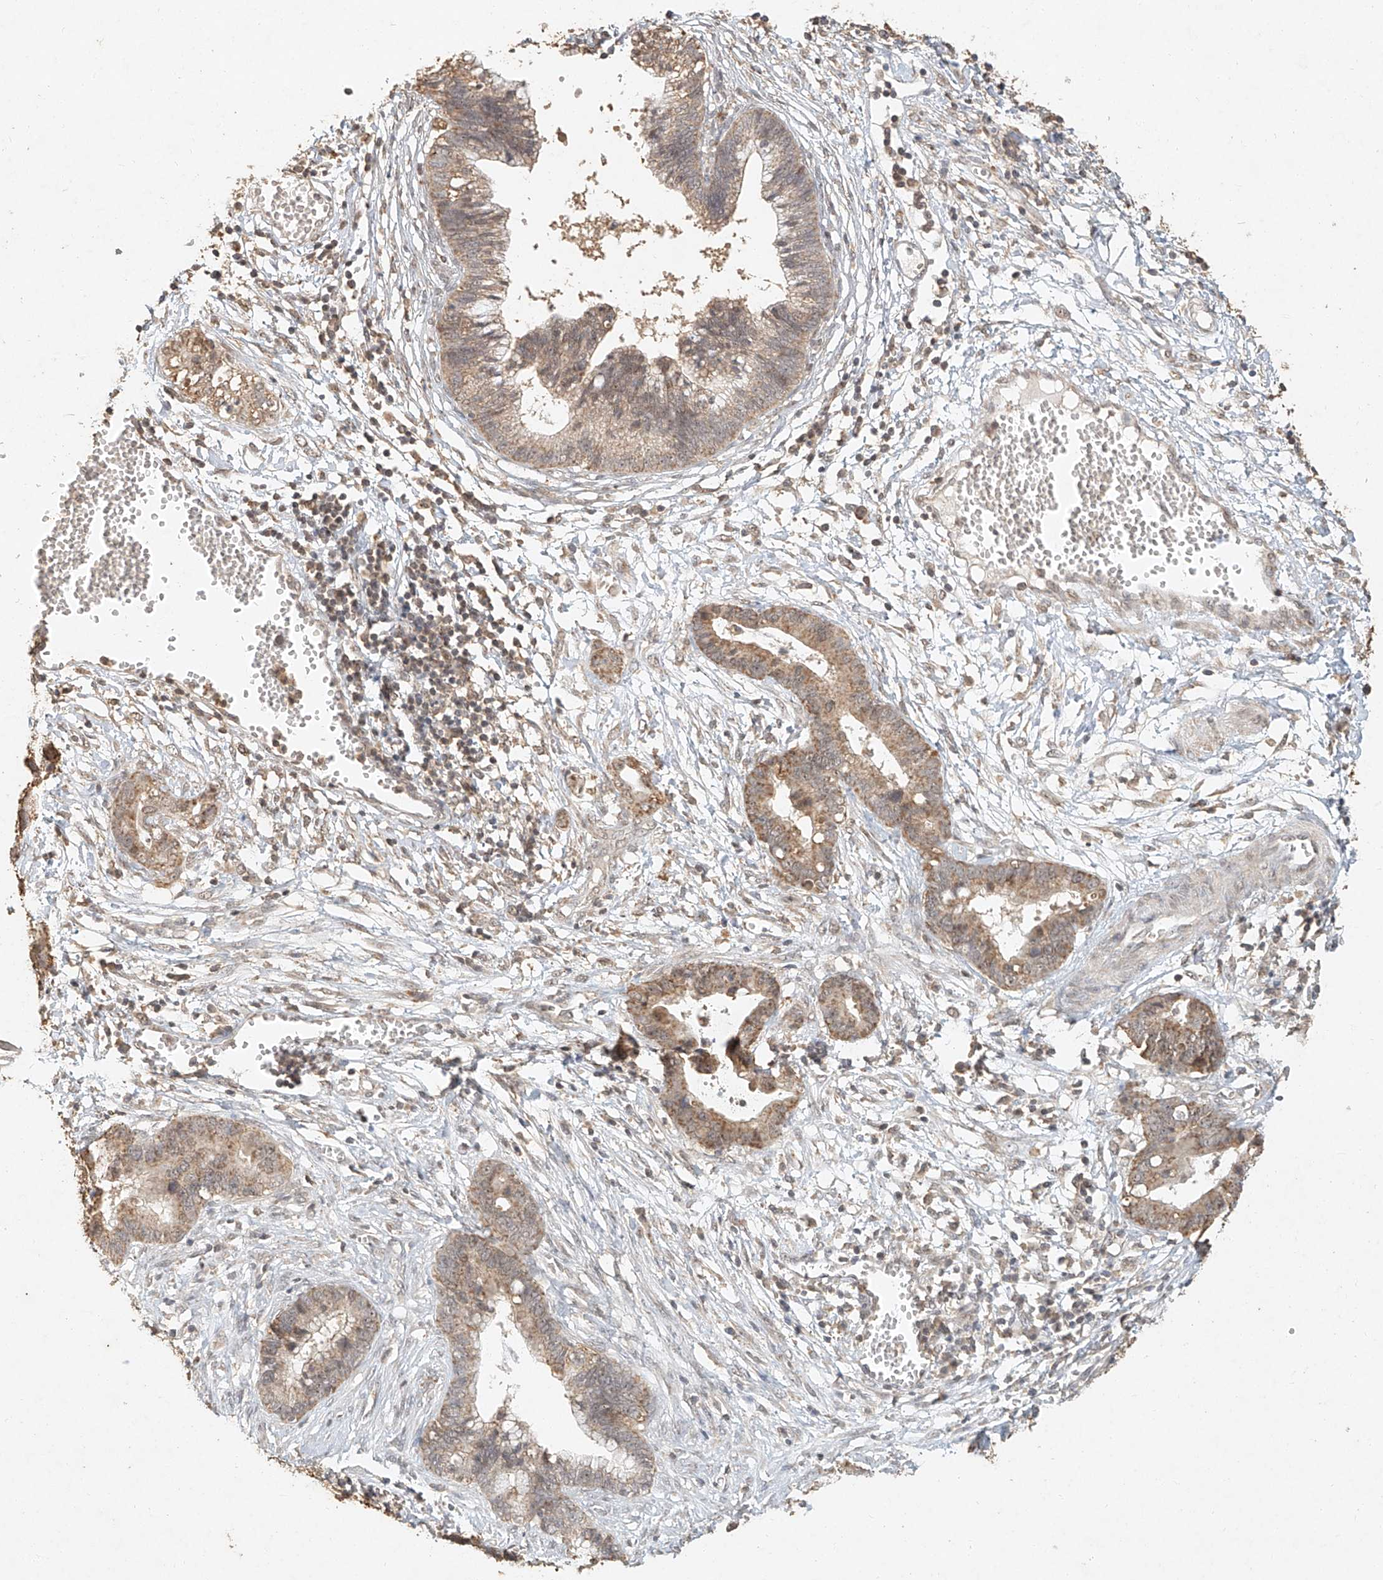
{"staining": {"intensity": "moderate", "quantity": ">75%", "location": "cytoplasmic/membranous"}, "tissue": "cervical cancer", "cell_type": "Tumor cells", "image_type": "cancer", "snomed": [{"axis": "morphology", "description": "Adenocarcinoma, NOS"}, {"axis": "topography", "description": "Cervix"}], "caption": "Immunohistochemical staining of human cervical adenocarcinoma displays medium levels of moderate cytoplasmic/membranous protein positivity in approximately >75% of tumor cells. Immunohistochemistry (ihc) stains the protein in brown and the nuclei are stained blue.", "gene": "CXorf58", "patient": {"sex": "female", "age": 44}}